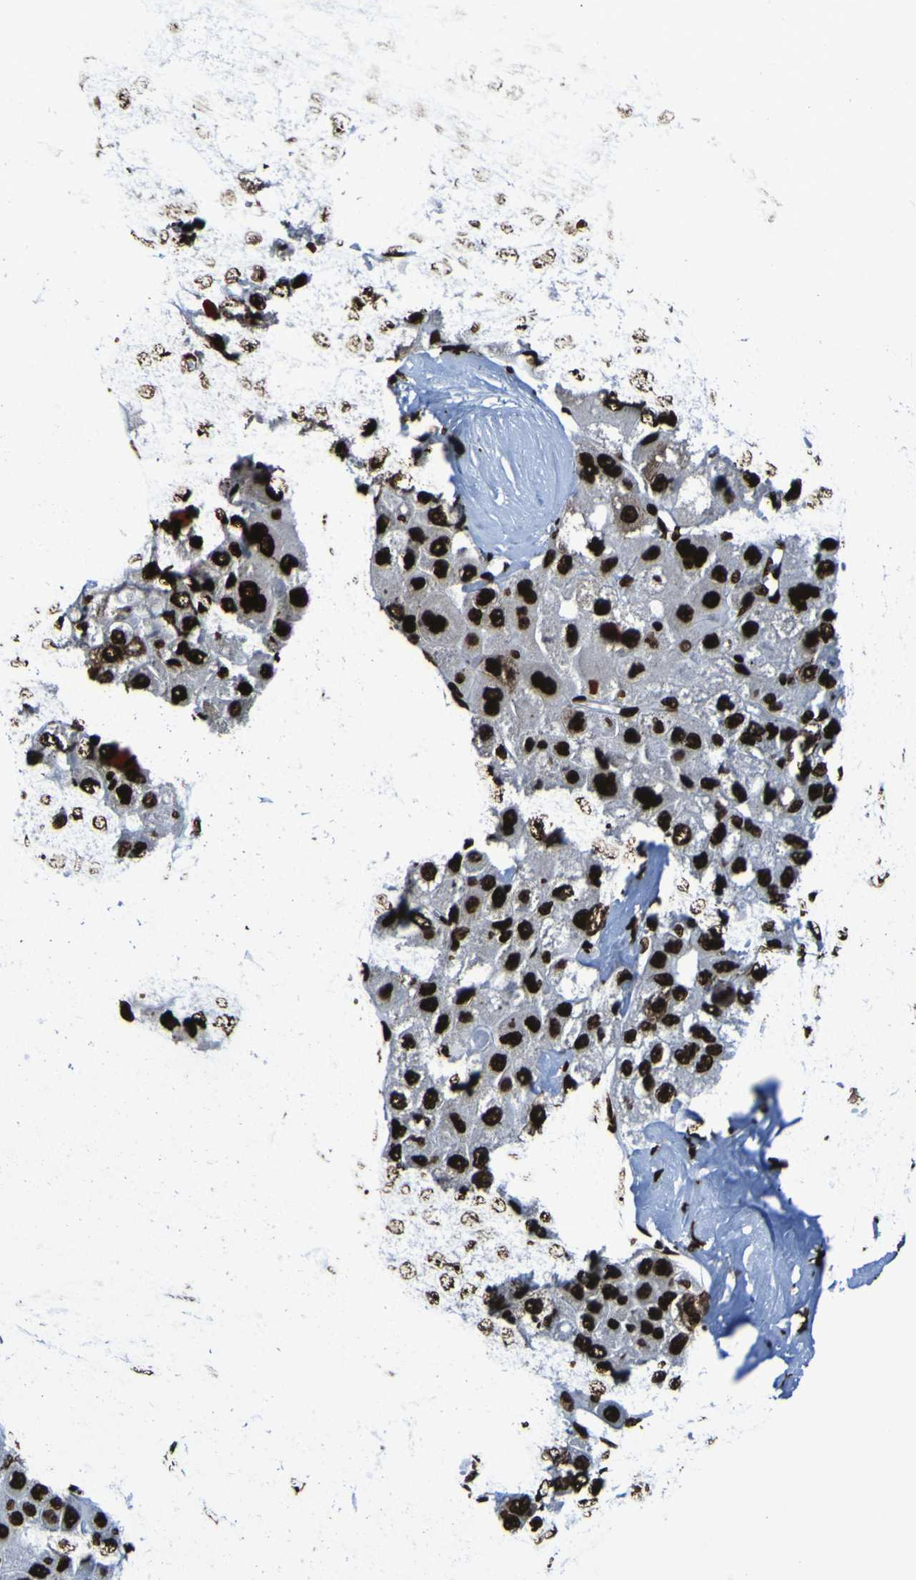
{"staining": {"intensity": "strong", "quantity": ">75%", "location": "nuclear"}, "tissue": "liver cancer", "cell_type": "Tumor cells", "image_type": "cancer", "snomed": [{"axis": "morphology", "description": "Carcinoma, Hepatocellular, NOS"}, {"axis": "topography", "description": "Liver"}], "caption": "Liver cancer tissue demonstrates strong nuclear expression in approximately >75% of tumor cells", "gene": "NPM1", "patient": {"sex": "male", "age": 80}}